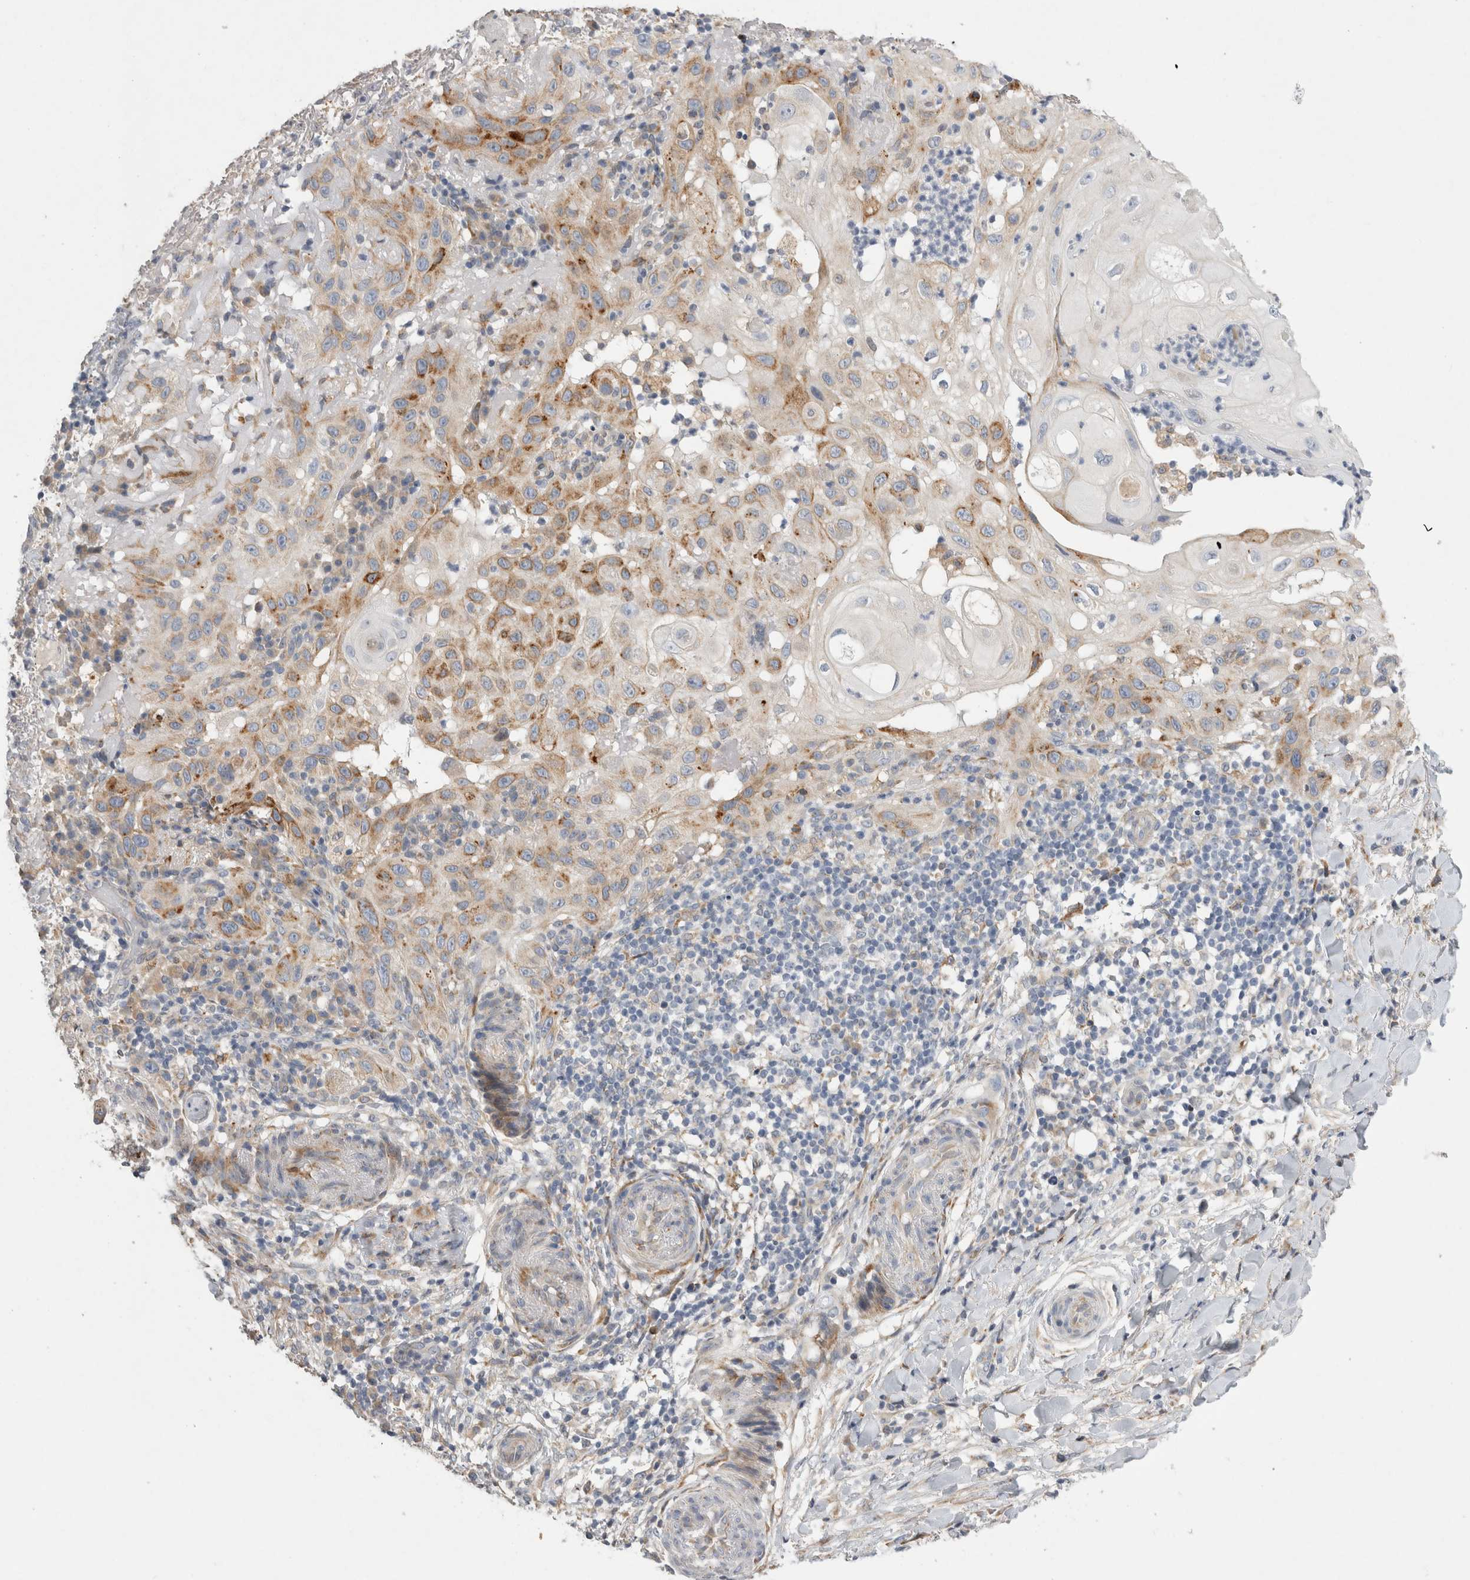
{"staining": {"intensity": "moderate", "quantity": "25%-75%", "location": "cytoplasmic/membranous"}, "tissue": "skin cancer", "cell_type": "Tumor cells", "image_type": "cancer", "snomed": [{"axis": "morphology", "description": "Normal tissue, NOS"}, {"axis": "morphology", "description": "Squamous cell carcinoma, NOS"}, {"axis": "topography", "description": "Skin"}], "caption": "Skin cancer tissue reveals moderate cytoplasmic/membranous positivity in about 25%-75% of tumor cells, visualized by immunohistochemistry.", "gene": "TRMT9B", "patient": {"sex": "female", "age": 96}}